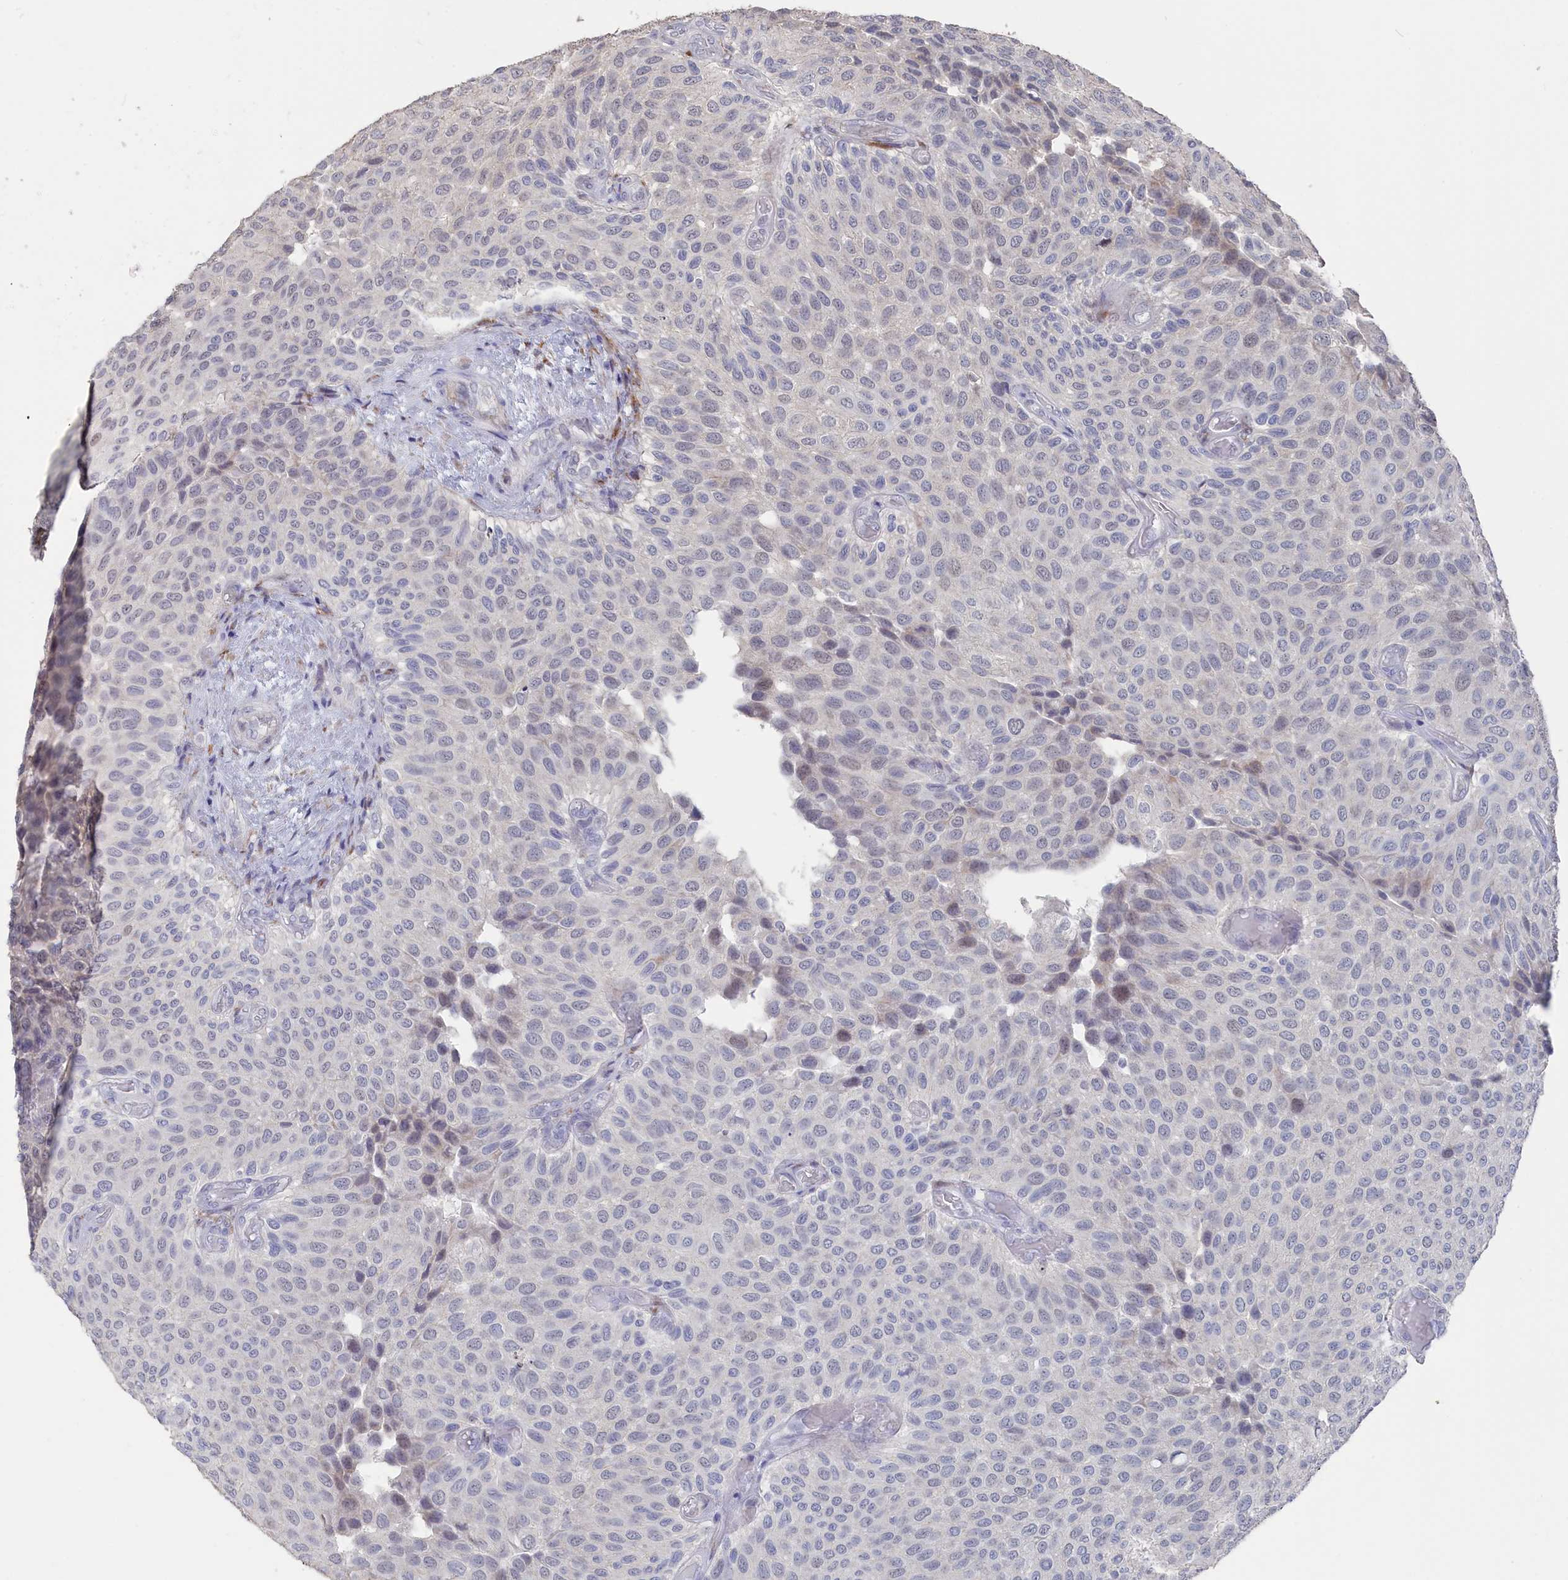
{"staining": {"intensity": "negative", "quantity": "none", "location": "none"}, "tissue": "urothelial cancer", "cell_type": "Tumor cells", "image_type": "cancer", "snomed": [{"axis": "morphology", "description": "Urothelial carcinoma, Low grade"}, {"axis": "topography", "description": "Urinary bladder"}], "caption": "Urothelial cancer was stained to show a protein in brown. There is no significant expression in tumor cells. Brightfield microscopy of immunohistochemistry (IHC) stained with DAB (brown) and hematoxylin (blue), captured at high magnification.", "gene": "SEMG2", "patient": {"sex": "male", "age": 89}}